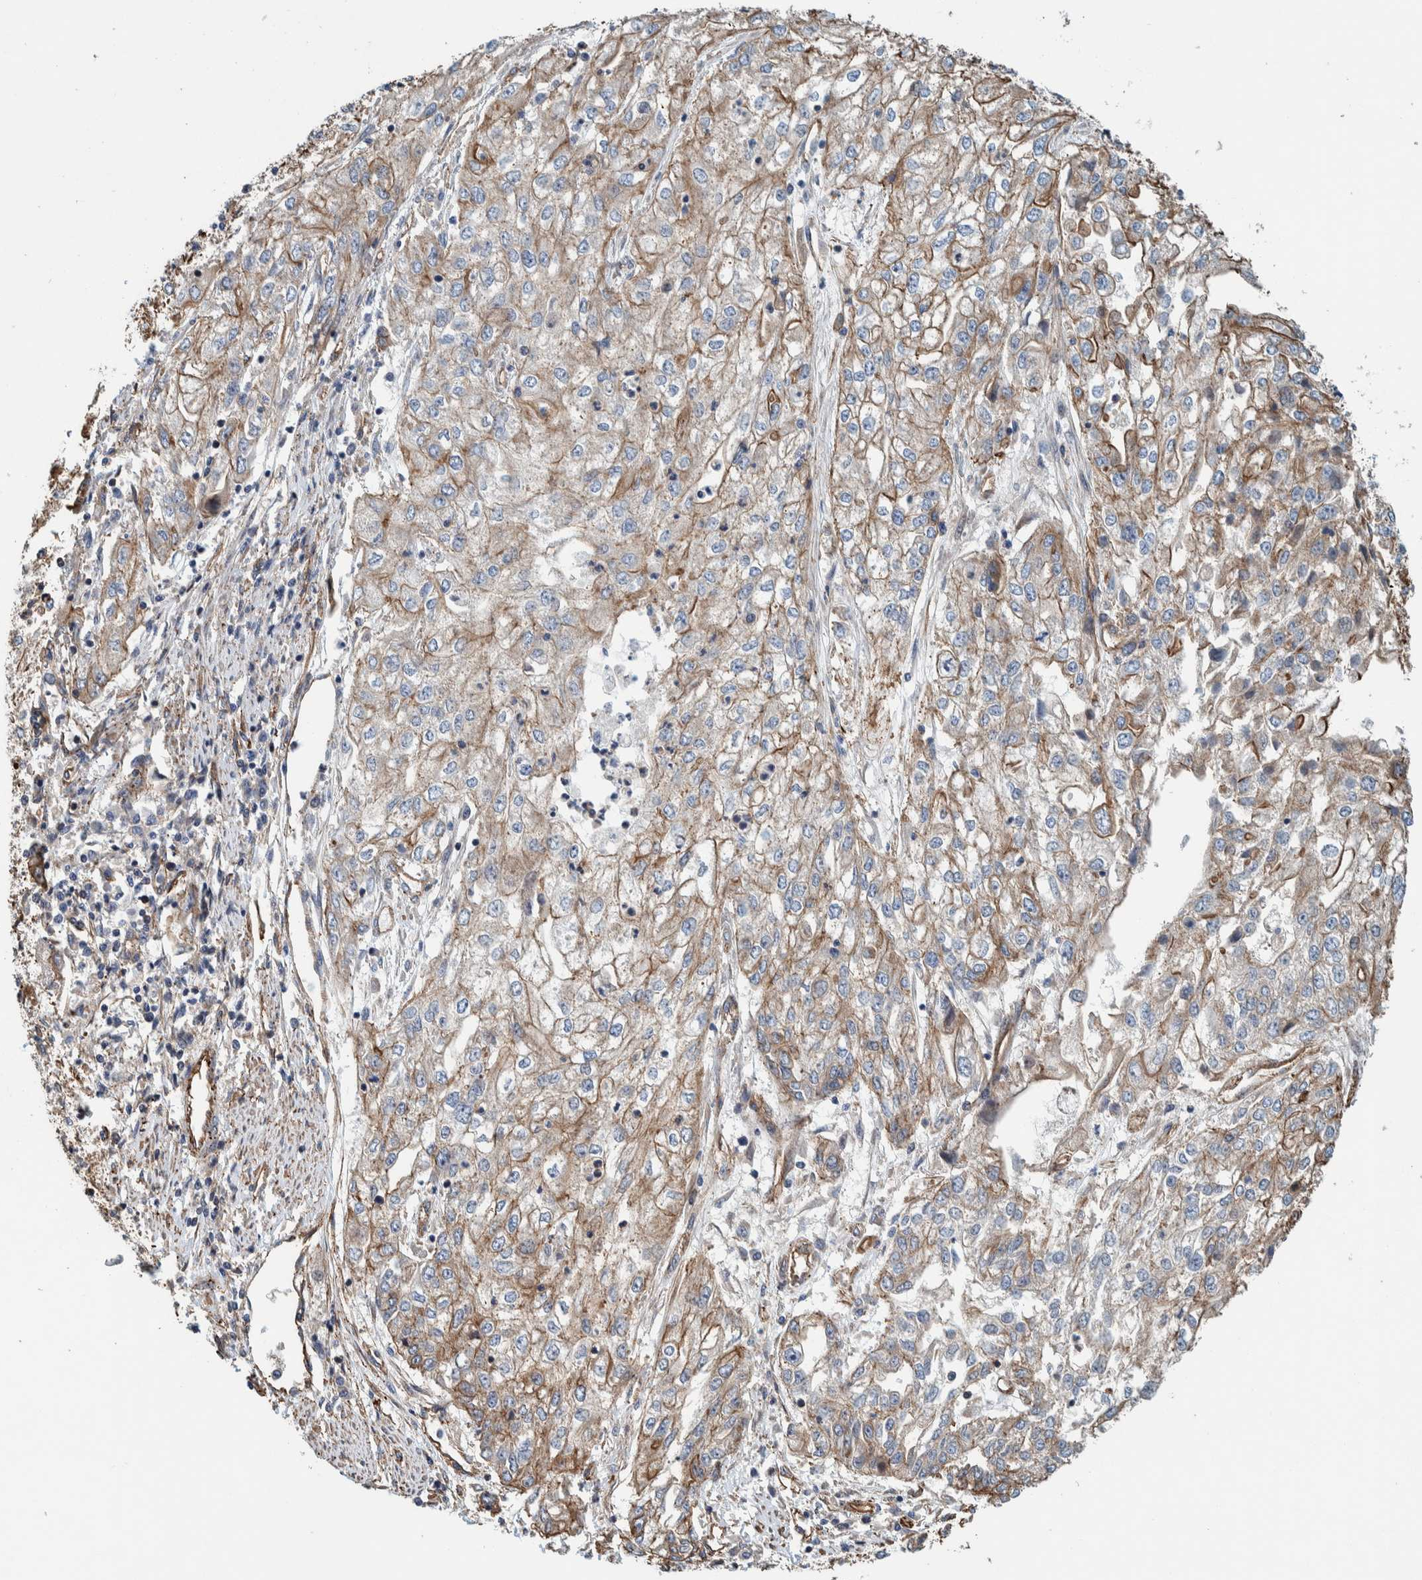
{"staining": {"intensity": "weak", "quantity": "25%-75%", "location": "cytoplasmic/membranous"}, "tissue": "endometrial cancer", "cell_type": "Tumor cells", "image_type": "cancer", "snomed": [{"axis": "morphology", "description": "Adenocarcinoma, NOS"}, {"axis": "topography", "description": "Endometrium"}], "caption": "Weak cytoplasmic/membranous positivity for a protein is seen in approximately 25%-75% of tumor cells of endometrial cancer (adenocarcinoma) using immunohistochemistry.", "gene": "PKD1L1", "patient": {"sex": "female", "age": 49}}